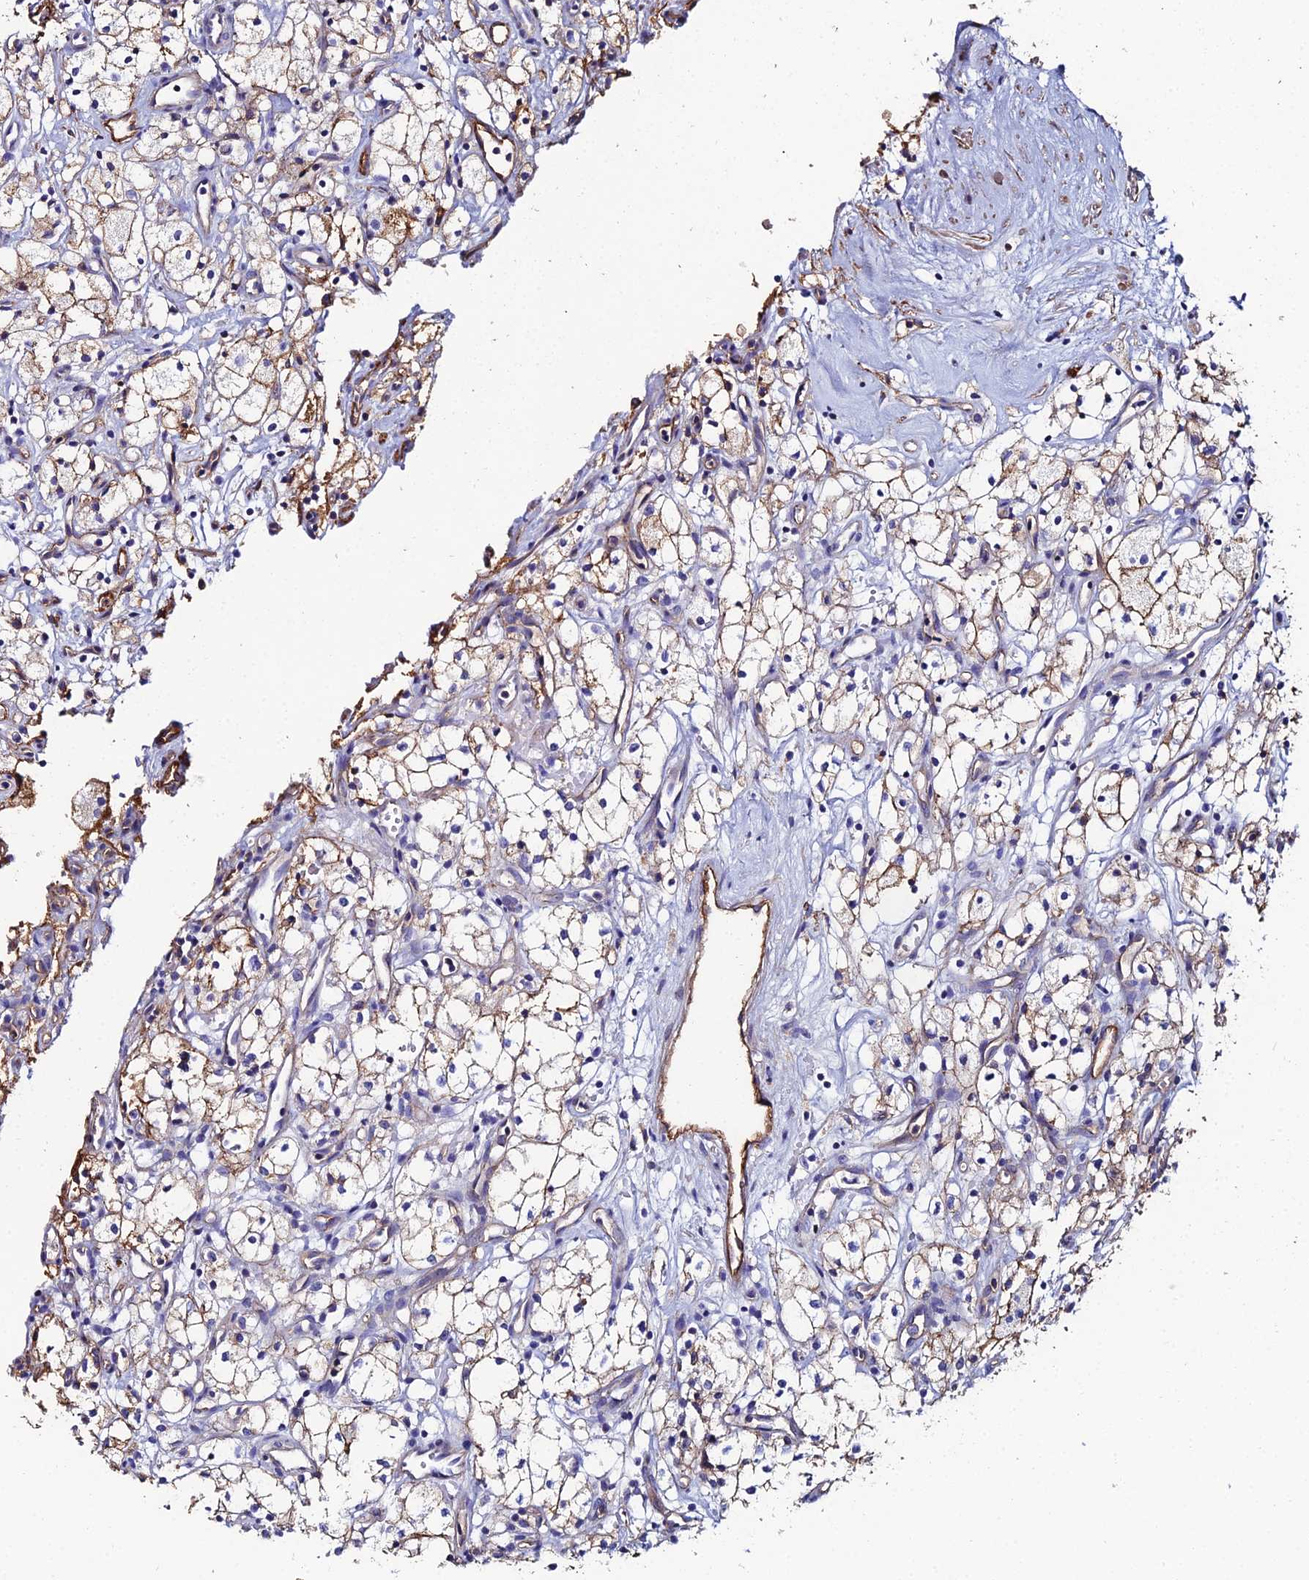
{"staining": {"intensity": "moderate", "quantity": "25%-75%", "location": "cytoplasmic/membranous"}, "tissue": "renal cancer", "cell_type": "Tumor cells", "image_type": "cancer", "snomed": [{"axis": "morphology", "description": "Adenocarcinoma, NOS"}, {"axis": "topography", "description": "Kidney"}], "caption": "A brown stain highlights moderate cytoplasmic/membranous expression of a protein in renal adenocarcinoma tumor cells.", "gene": "C6", "patient": {"sex": "male", "age": 59}}